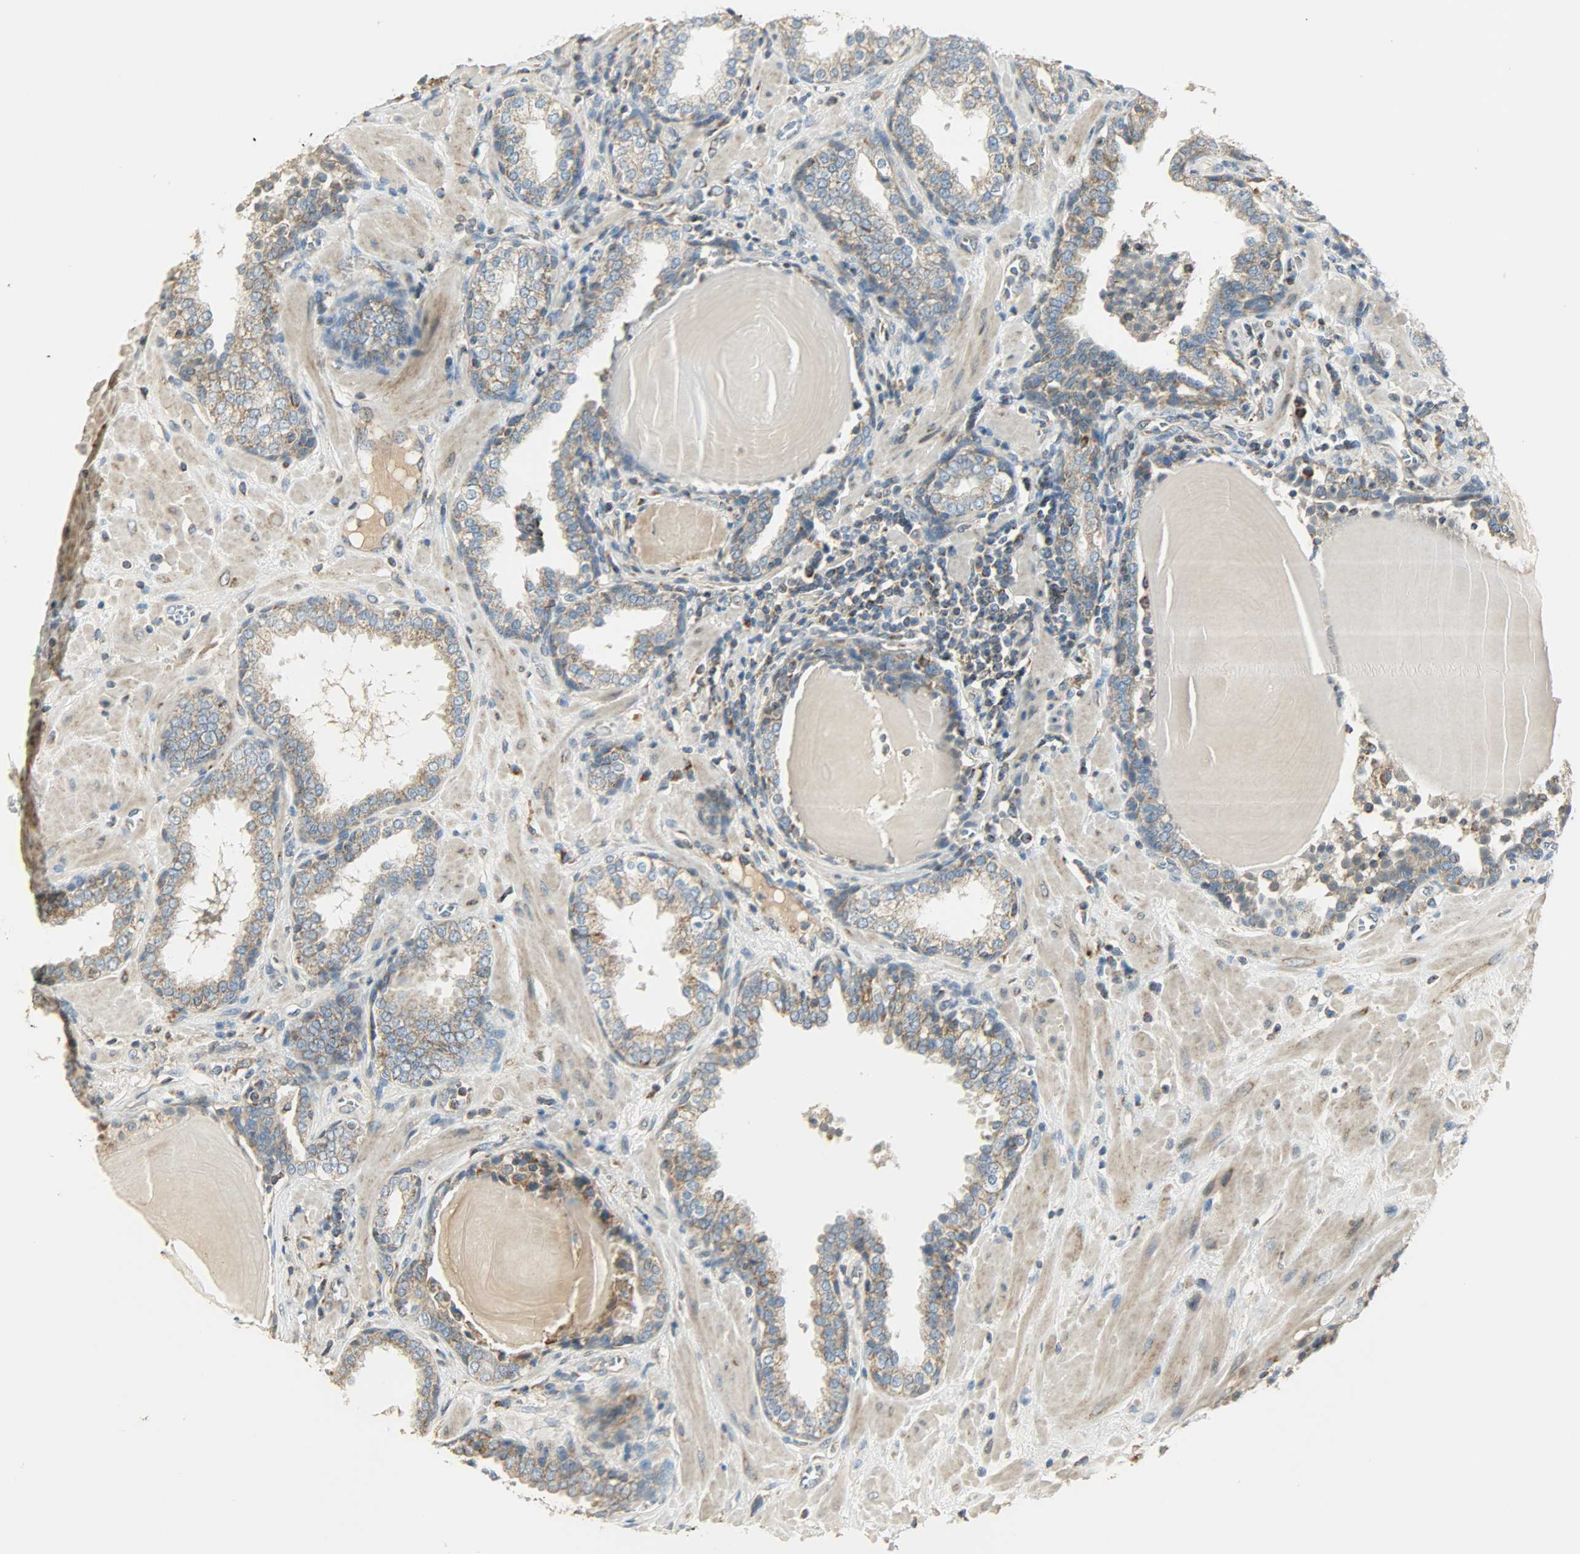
{"staining": {"intensity": "weak", "quantity": "<25%", "location": "cytoplasmic/membranous"}, "tissue": "prostate", "cell_type": "Glandular cells", "image_type": "normal", "snomed": [{"axis": "morphology", "description": "Normal tissue, NOS"}, {"axis": "topography", "description": "Prostate"}], "caption": "The histopathology image exhibits no staining of glandular cells in normal prostate.", "gene": "NNT", "patient": {"sex": "male", "age": 51}}